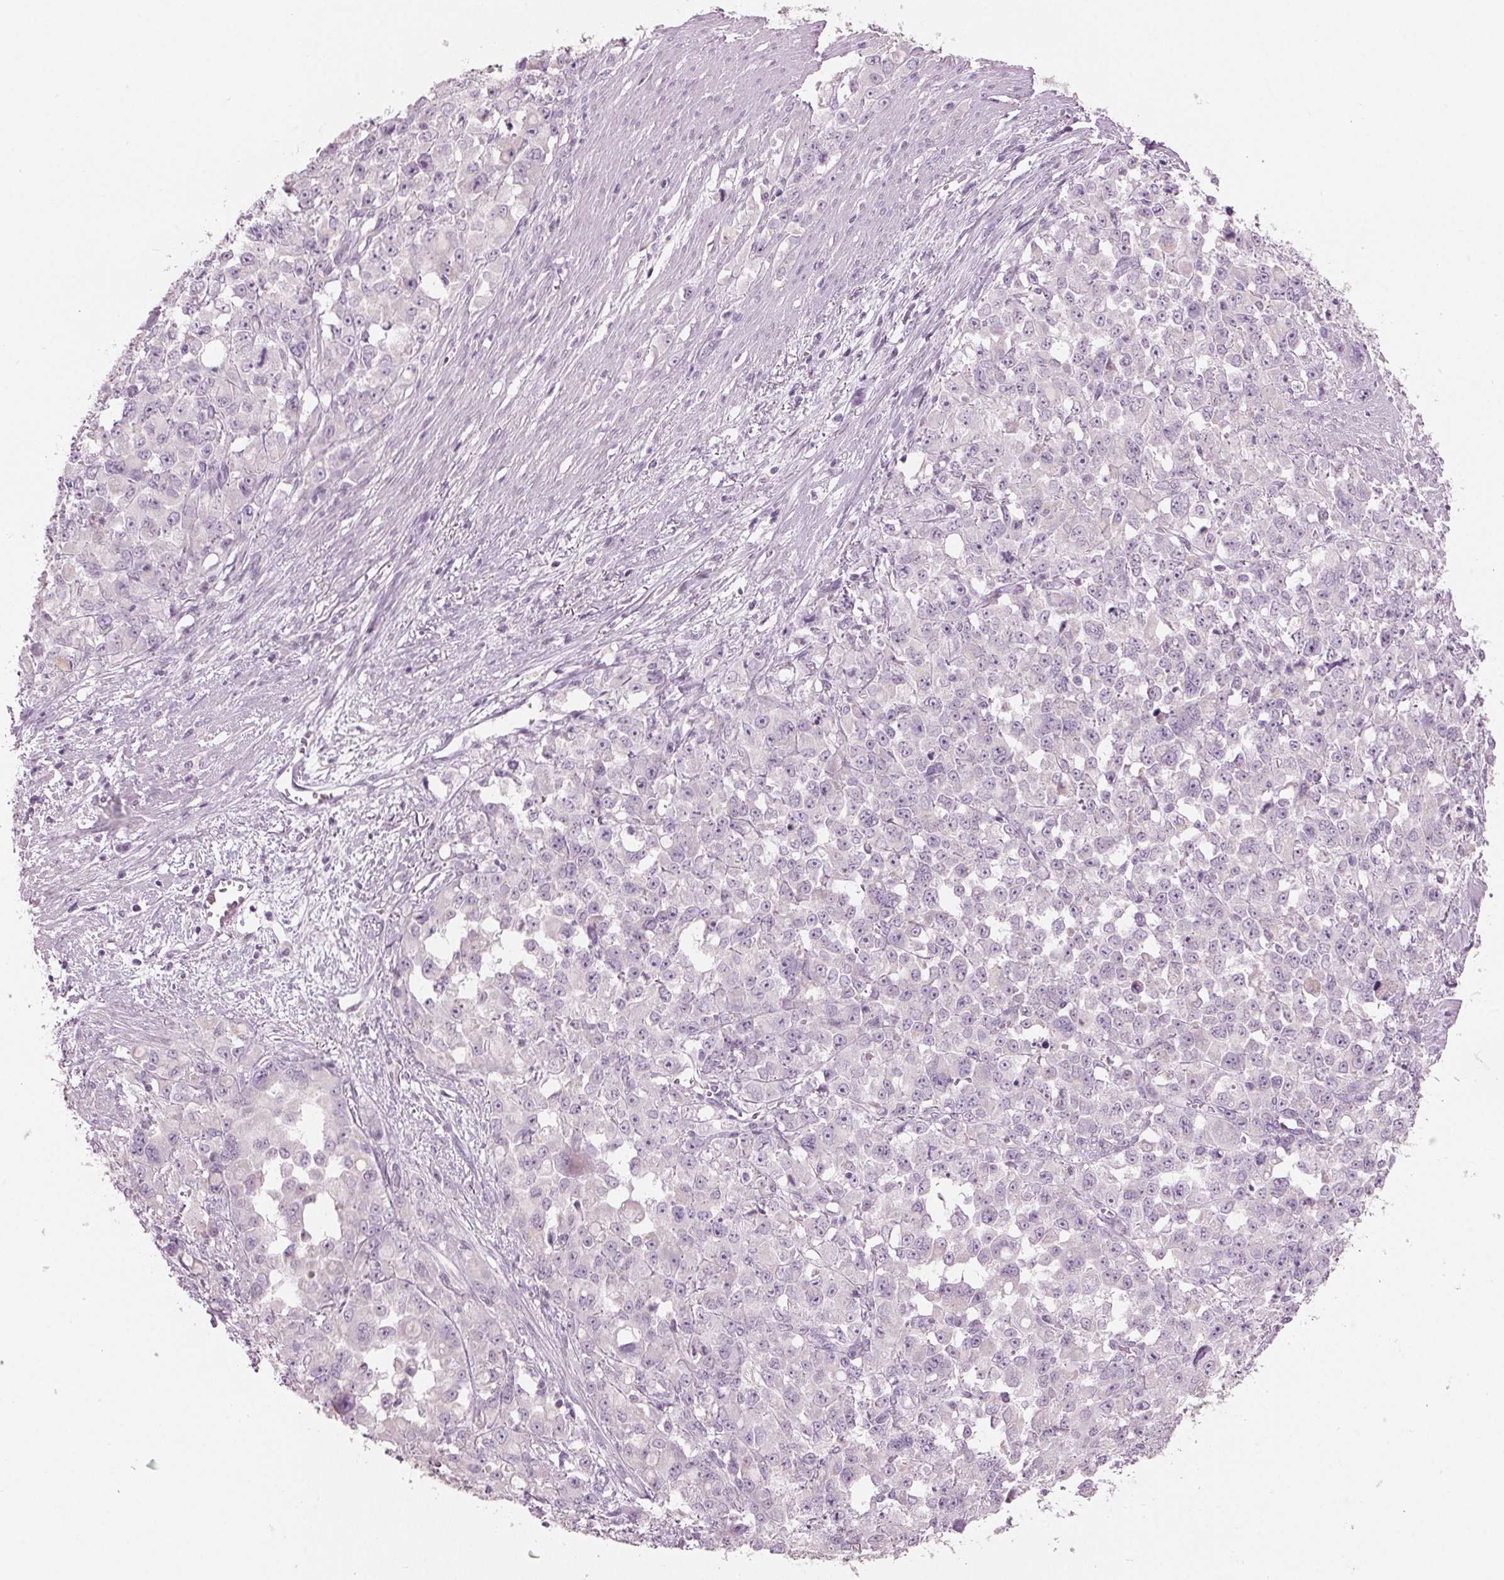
{"staining": {"intensity": "negative", "quantity": "none", "location": "none"}, "tissue": "stomach cancer", "cell_type": "Tumor cells", "image_type": "cancer", "snomed": [{"axis": "morphology", "description": "Adenocarcinoma, NOS"}, {"axis": "topography", "description": "Stomach"}], "caption": "The image demonstrates no staining of tumor cells in stomach adenocarcinoma.", "gene": "PRAP1", "patient": {"sex": "female", "age": 76}}